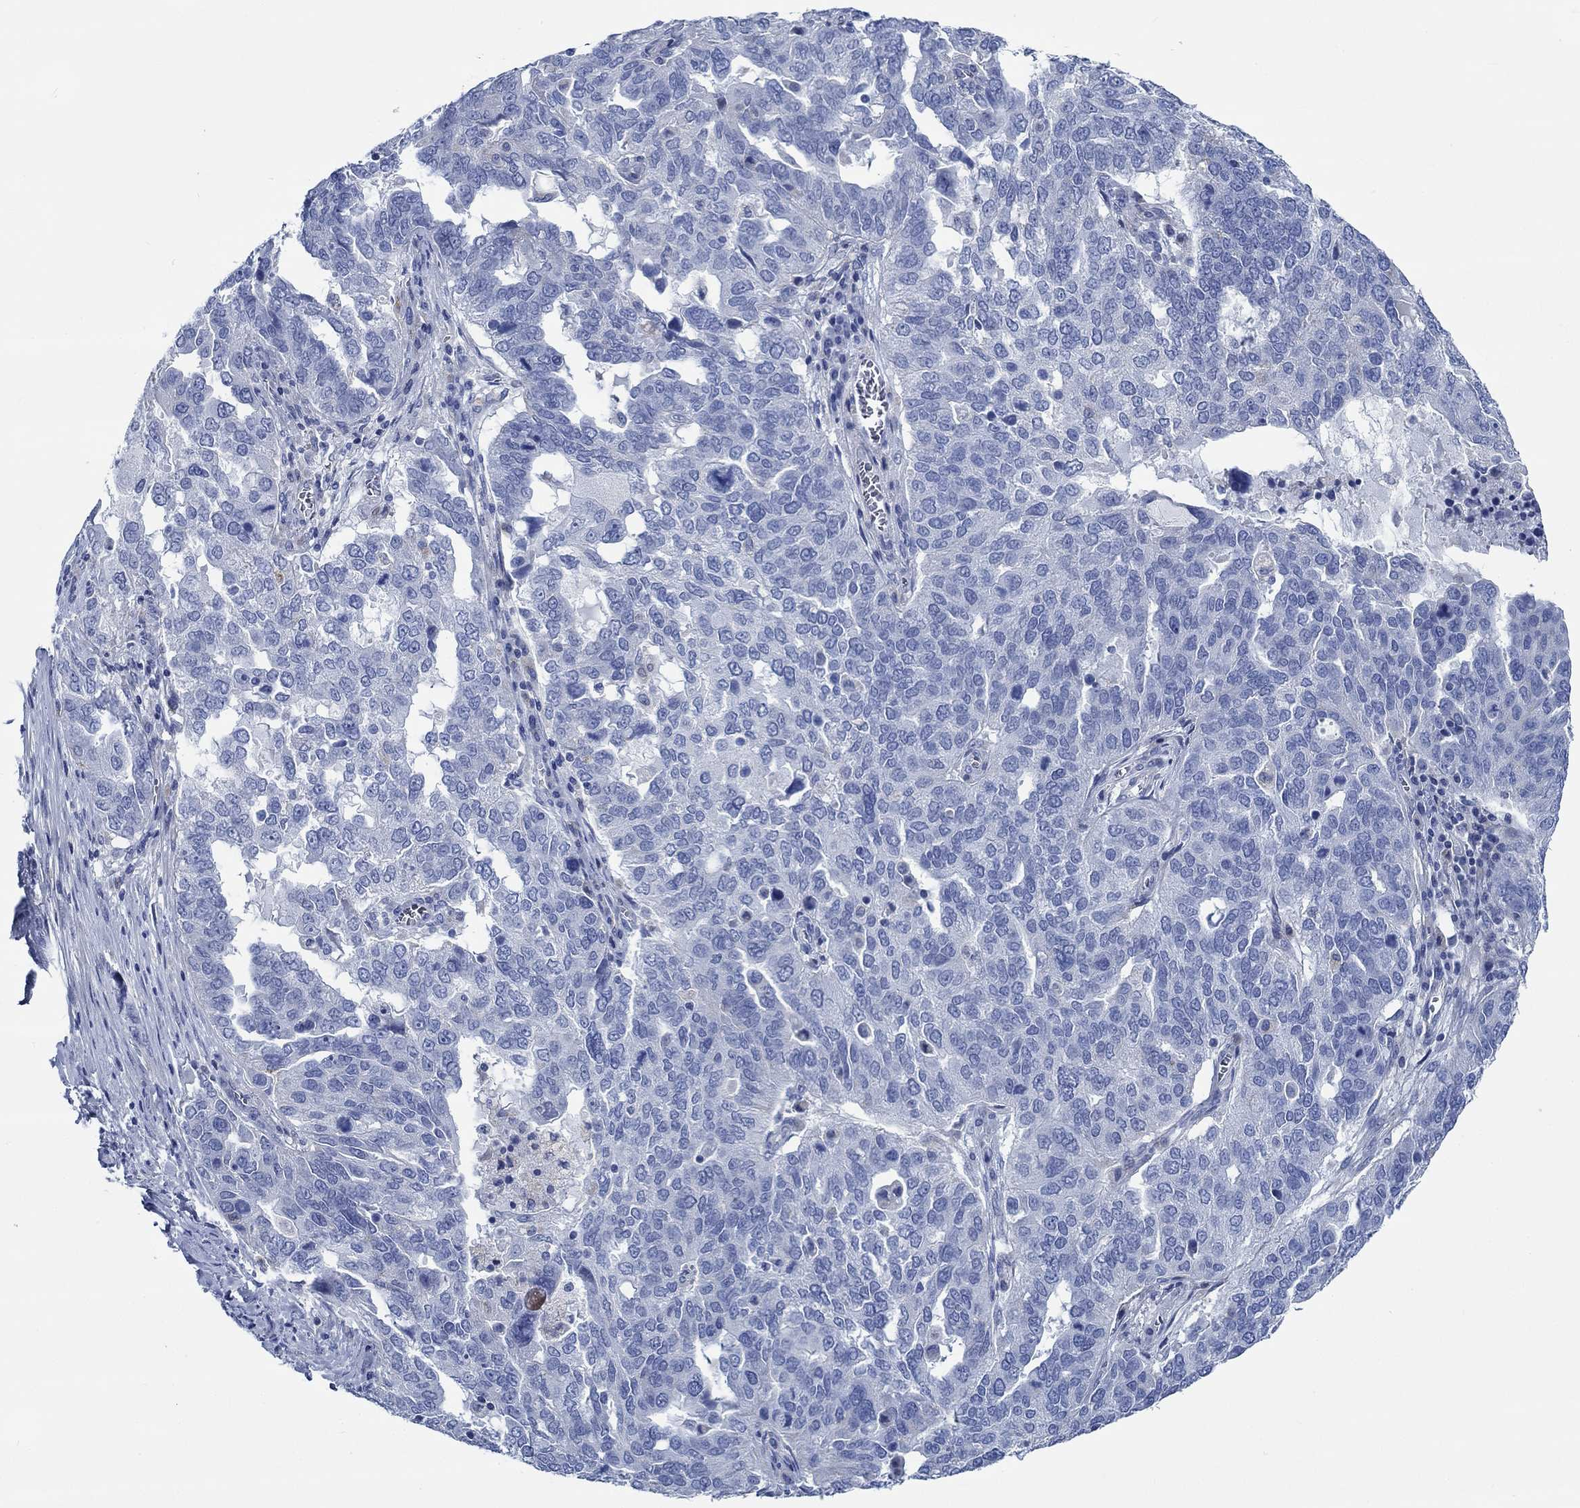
{"staining": {"intensity": "negative", "quantity": "none", "location": "none"}, "tissue": "ovarian cancer", "cell_type": "Tumor cells", "image_type": "cancer", "snomed": [{"axis": "morphology", "description": "Carcinoma, endometroid"}, {"axis": "topography", "description": "Soft tissue"}, {"axis": "topography", "description": "Ovary"}], "caption": "There is no significant positivity in tumor cells of ovarian cancer (endometroid carcinoma).", "gene": "SVEP1", "patient": {"sex": "female", "age": 52}}